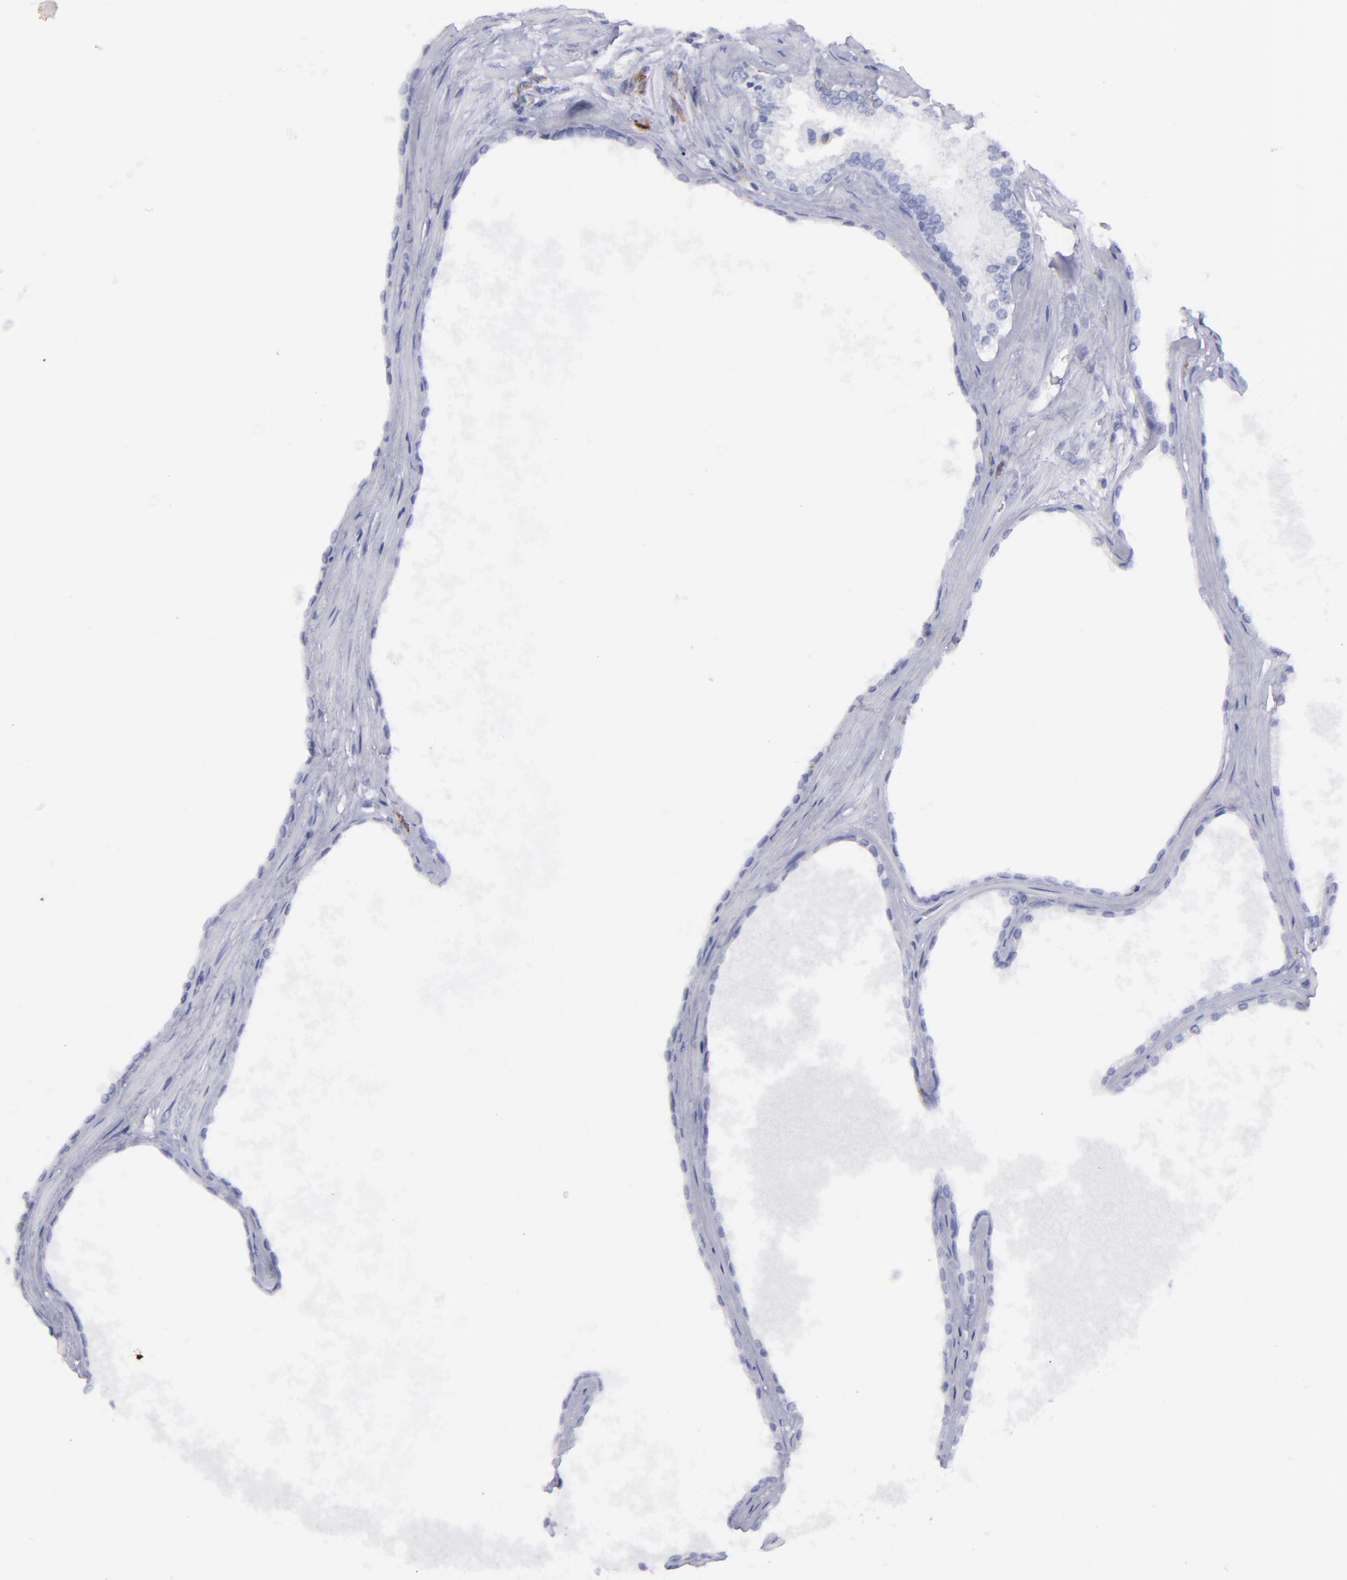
{"staining": {"intensity": "negative", "quantity": "none", "location": "none"}, "tissue": "prostate cancer", "cell_type": "Tumor cells", "image_type": "cancer", "snomed": [{"axis": "morphology", "description": "Adenocarcinoma, High grade"}, {"axis": "topography", "description": "Prostate"}], "caption": "Immunohistochemical staining of human prostate high-grade adenocarcinoma exhibits no significant expression in tumor cells.", "gene": "SELPLG", "patient": {"sex": "male", "age": 71}}